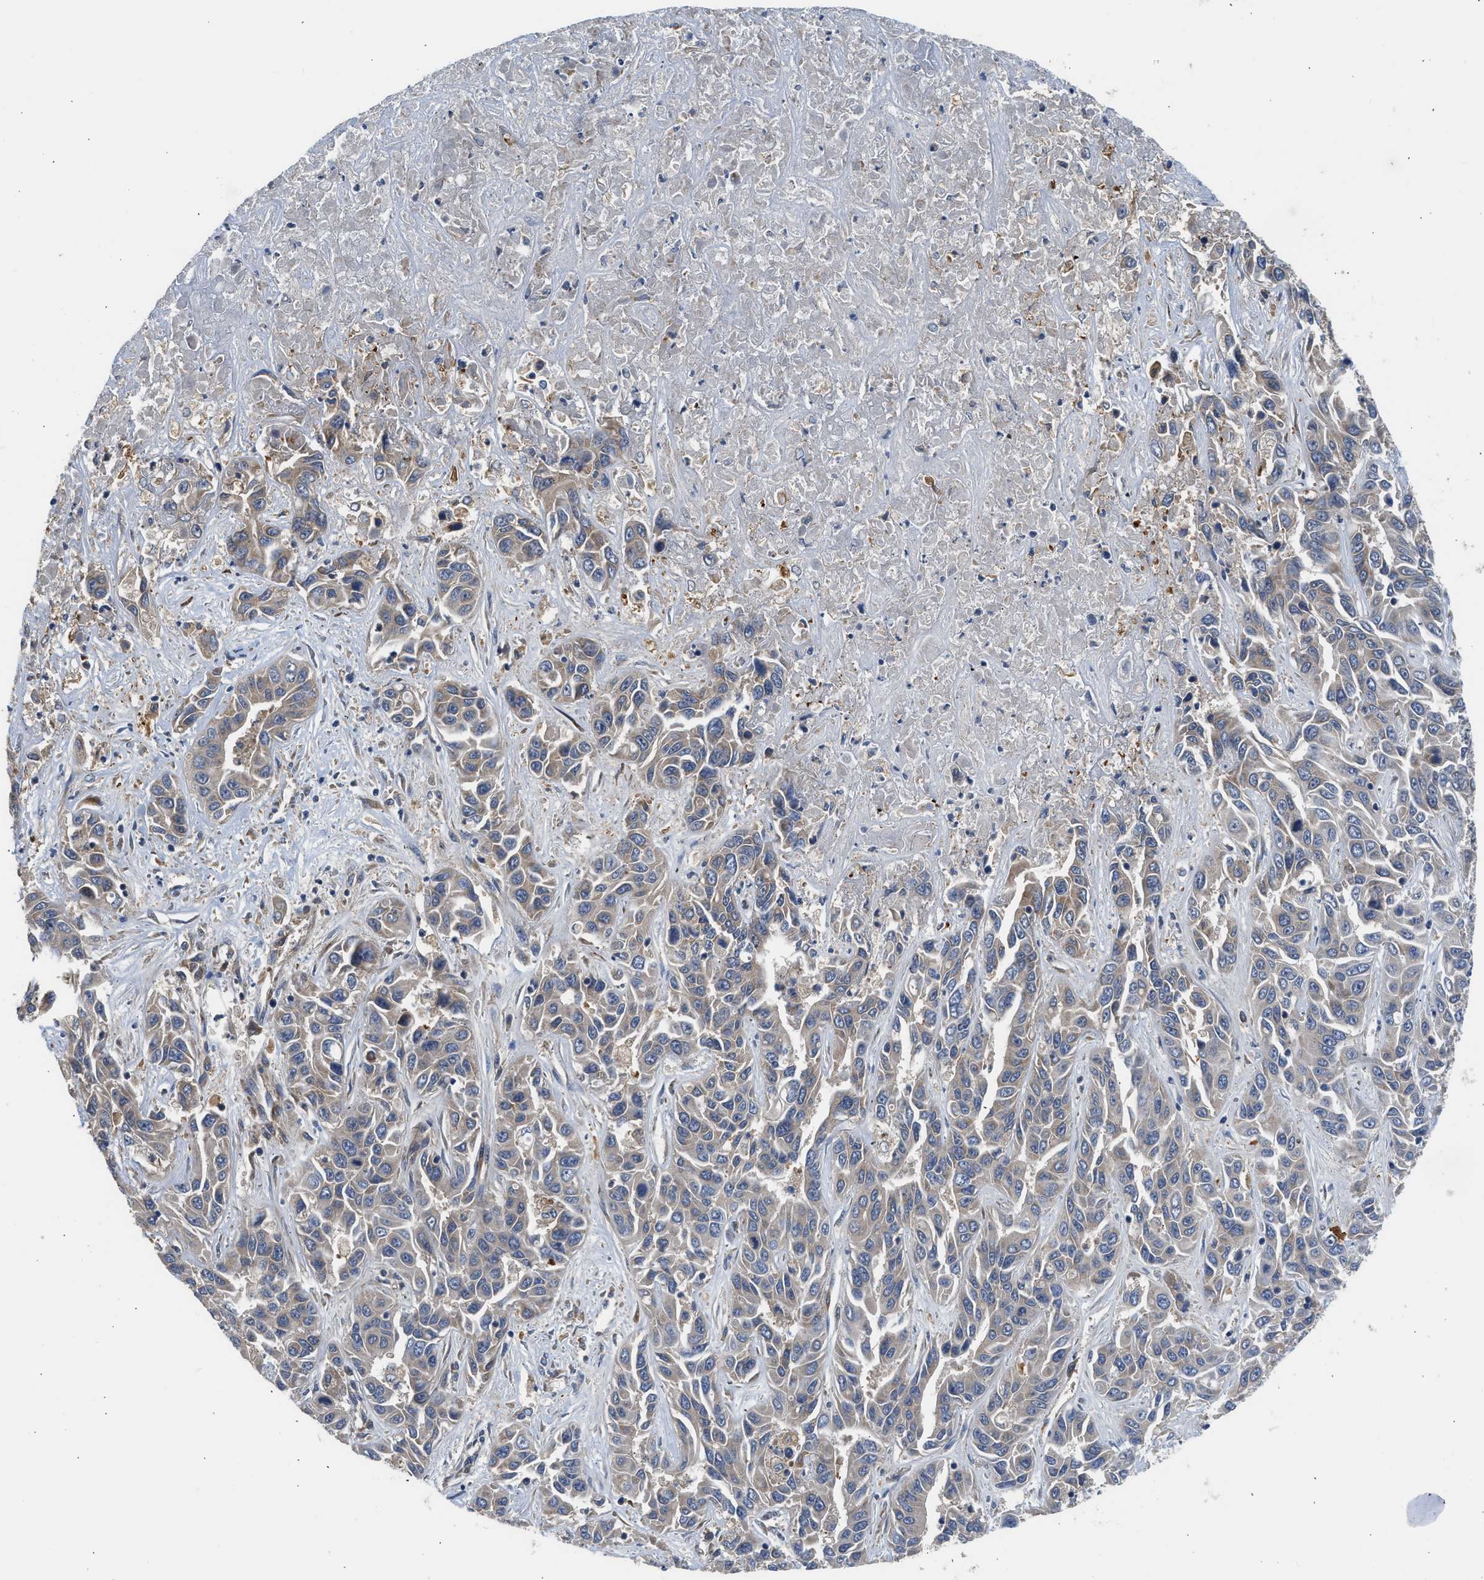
{"staining": {"intensity": "weak", "quantity": "<25%", "location": "cytoplasmic/membranous"}, "tissue": "liver cancer", "cell_type": "Tumor cells", "image_type": "cancer", "snomed": [{"axis": "morphology", "description": "Cholangiocarcinoma"}, {"axis": "topography", "description": "Liver"}], "caption": "Tumor cells show no significant protein positivity in liver cancer (cholangiocarcinoma). The staining was performed using DAB (3,3'-diaminobenzidine) to visualize the protein expression in brown, while the nuclei were stained in blue with hematoxylin (Magnification: 20x).", "gene": "POLG2", "patient": {"sex": "female", "age": 52}}